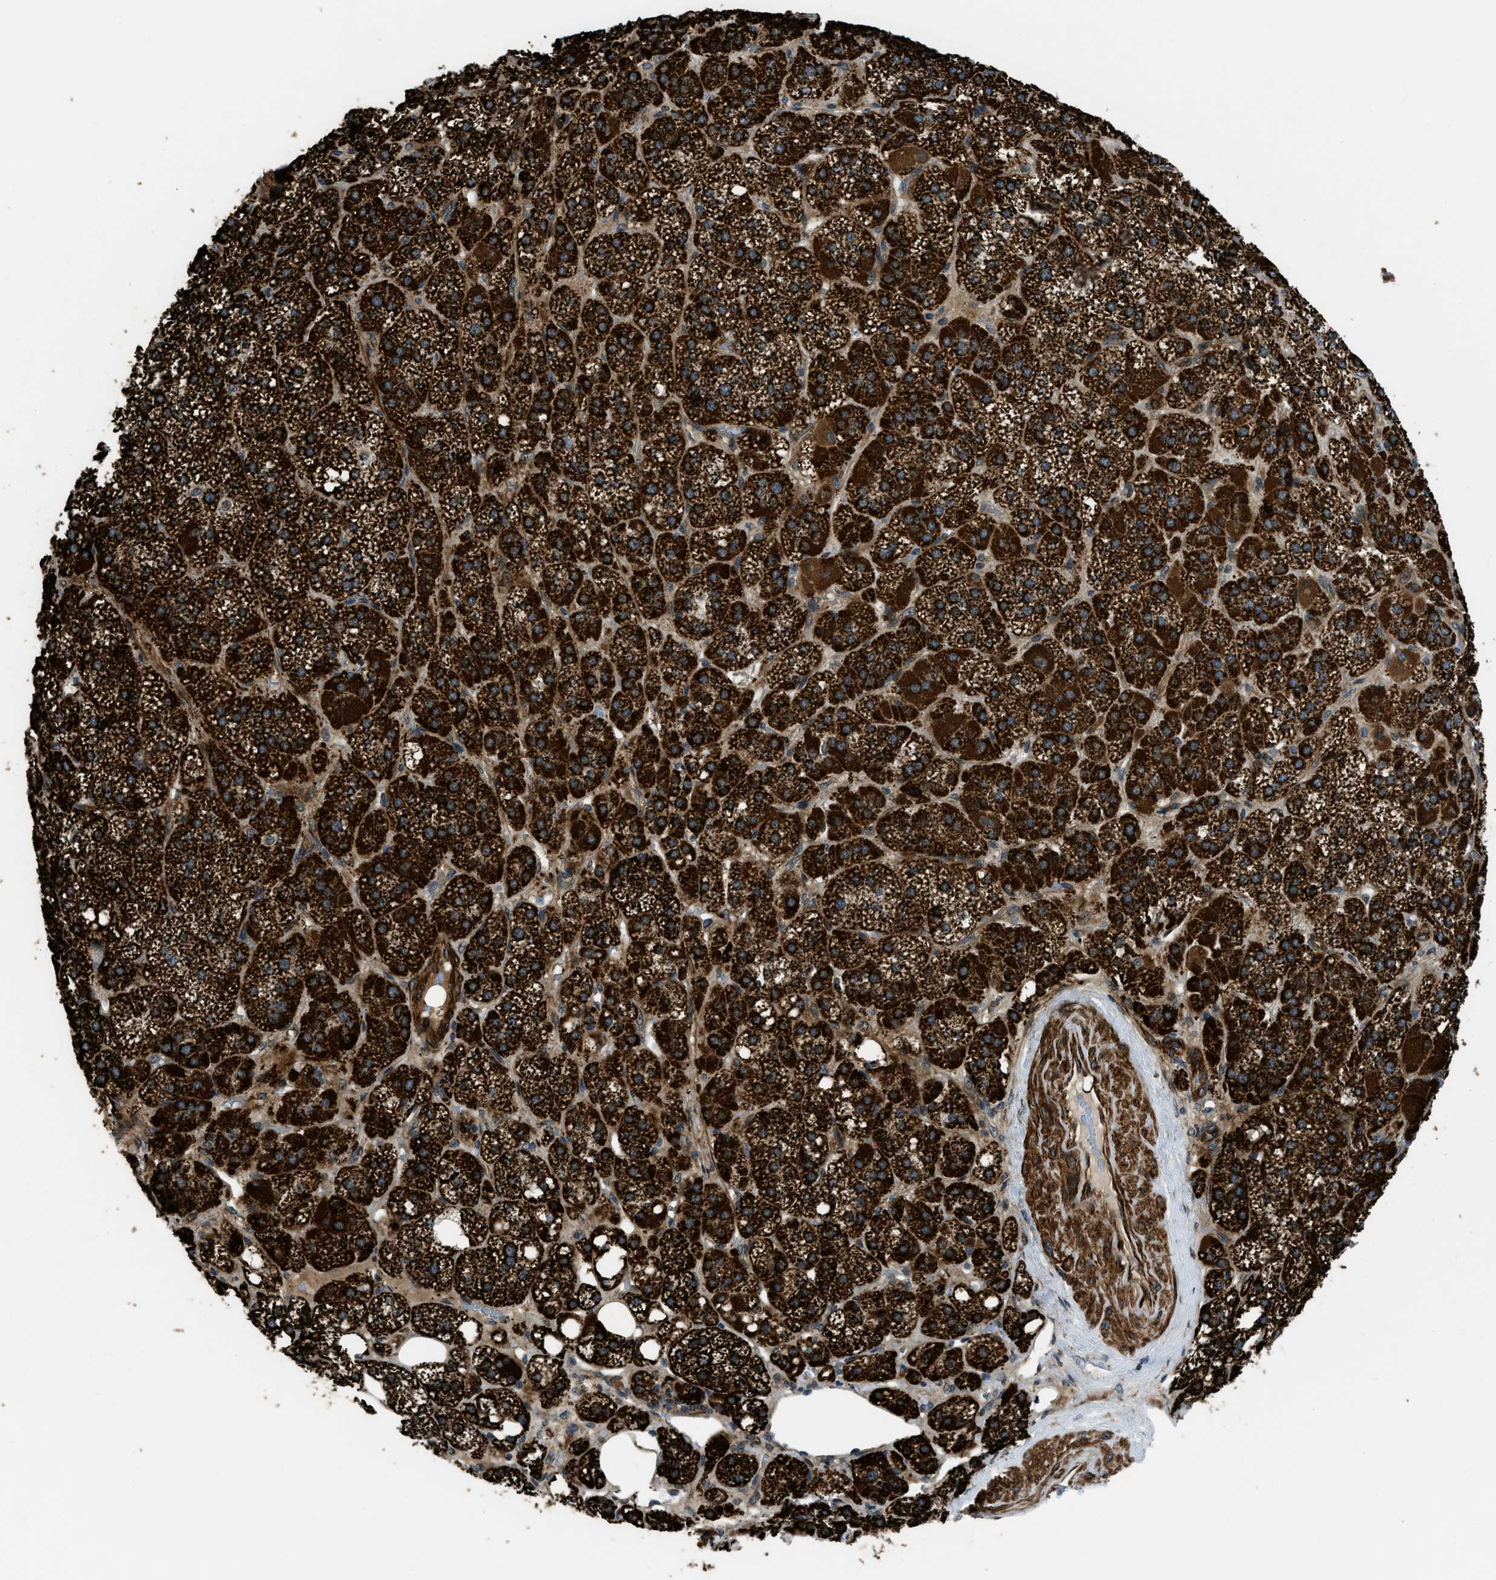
{"staining": {"intensity": "strong", "quantity": ">75%", "location": "cytoplasmic/membranous"}, "tissue": "adrenal gland", "cell_type": "Glandular cells", "image_type": "normal", "snomed": [{"axis": "morphology", "description": "Normal tissue, NOS"}, {"axis": "topography", "description": "Adrenal gland"}], "caption": "Immunohistochemical staining of unremarkable human adrenal gland exhibits >75% levels of strong cytoplasmic/membranous protein staining in about >75% of glandular cells.", "gene": "GSDME", "patient": {"sex": "female", "age": 59}}